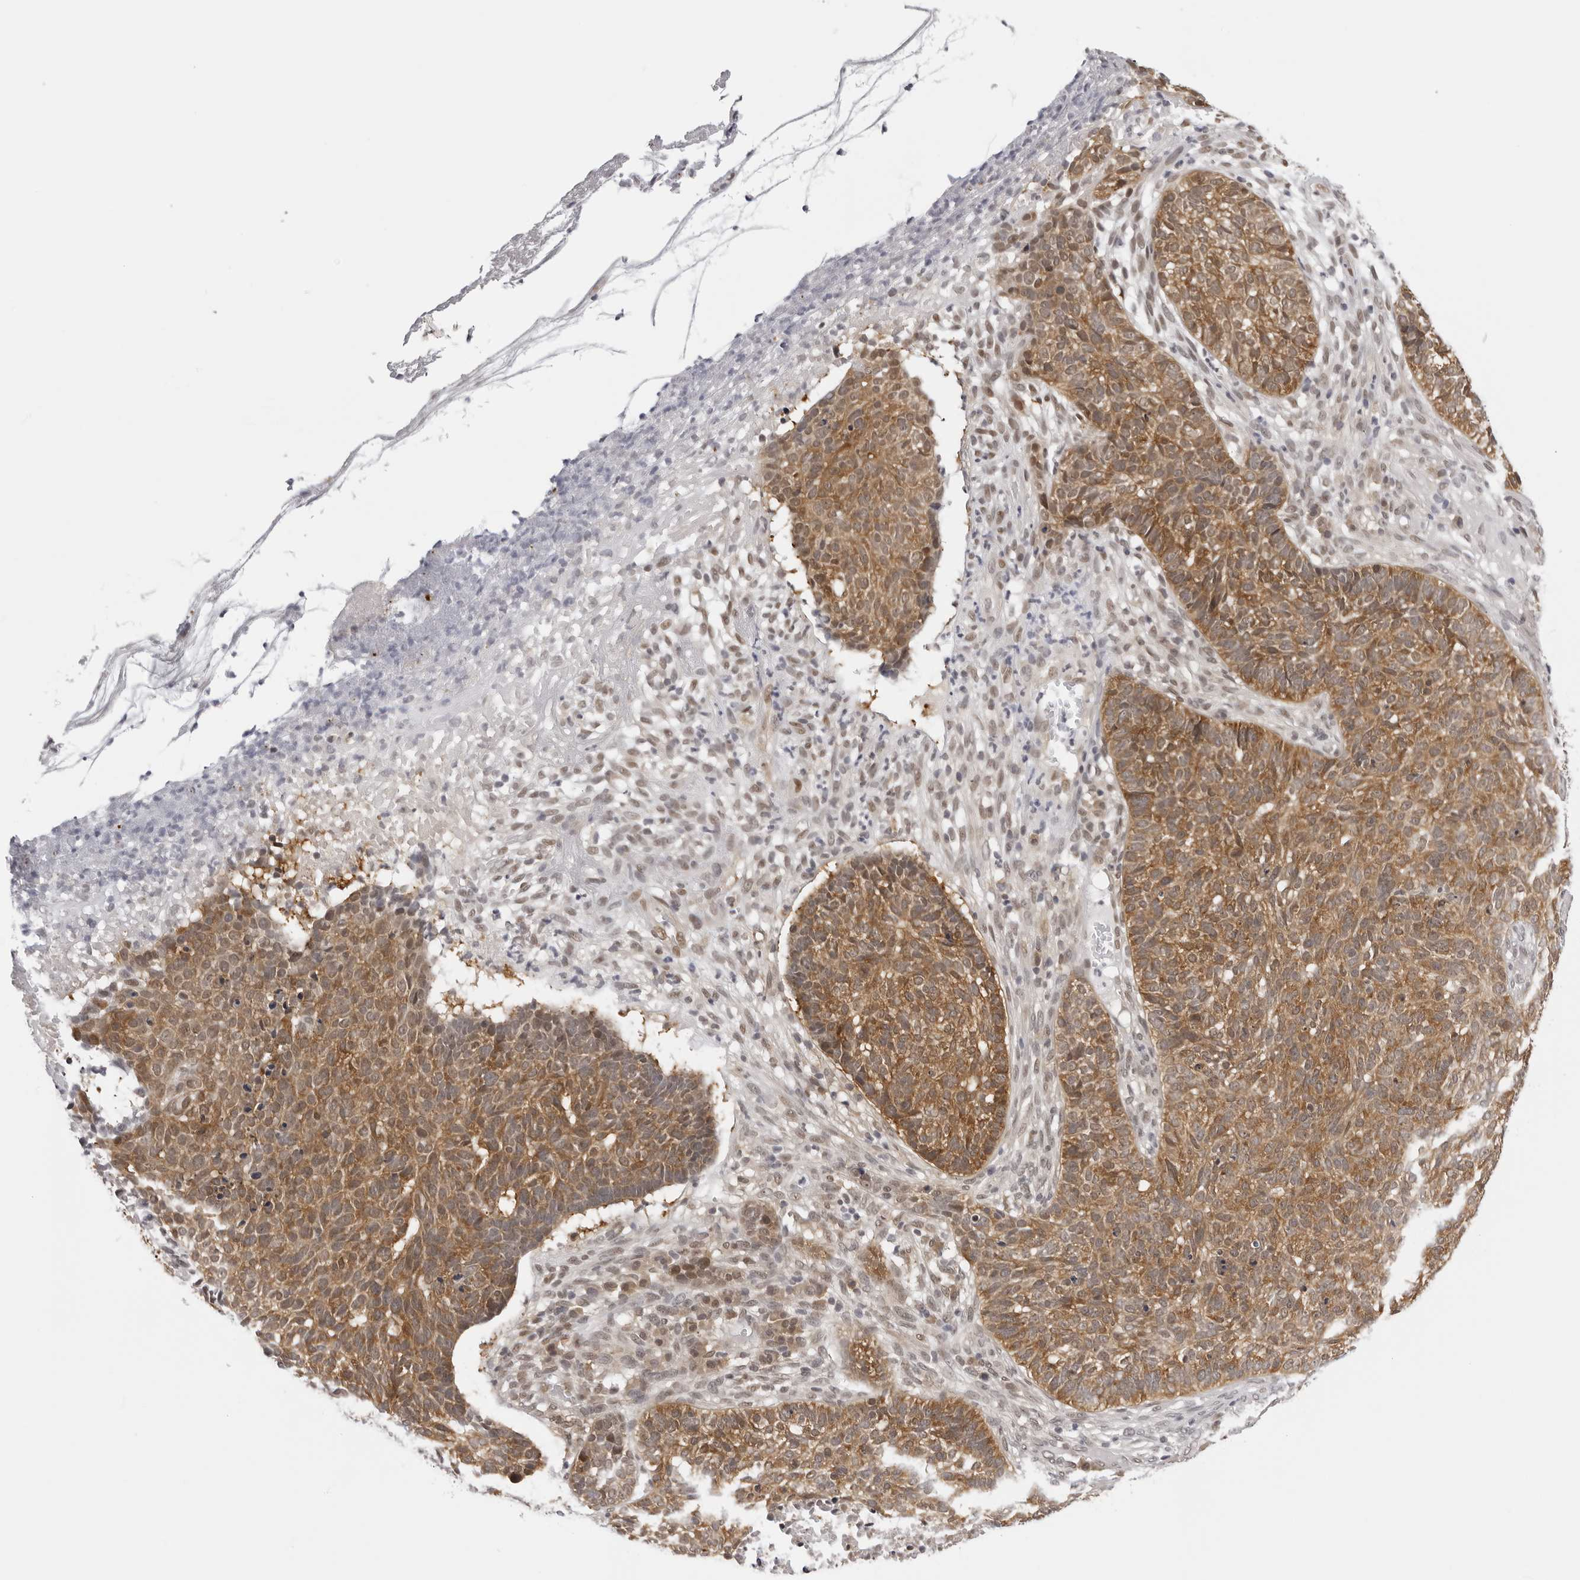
{"staining": {"intensity": "moderate", "quantity": ">75%", "location": "cytoplasmic/membranous"}, "tissue": "skin cancer", "cell_type": "Tumor cells", "image_type": "cancer", "snomed": [{"axis": "morphology", "description": "Basal cell carcinoma"}, {"axis": "topography", "description": "Skin"}], "caption": "Tumor cells demonstrate moderate cytoplasmic/membranous staining in approximately >75% of cells in basal cell carcinoma (skin).", "gene": "WDR77", "patient": {"sex": "male", "age": 85}}